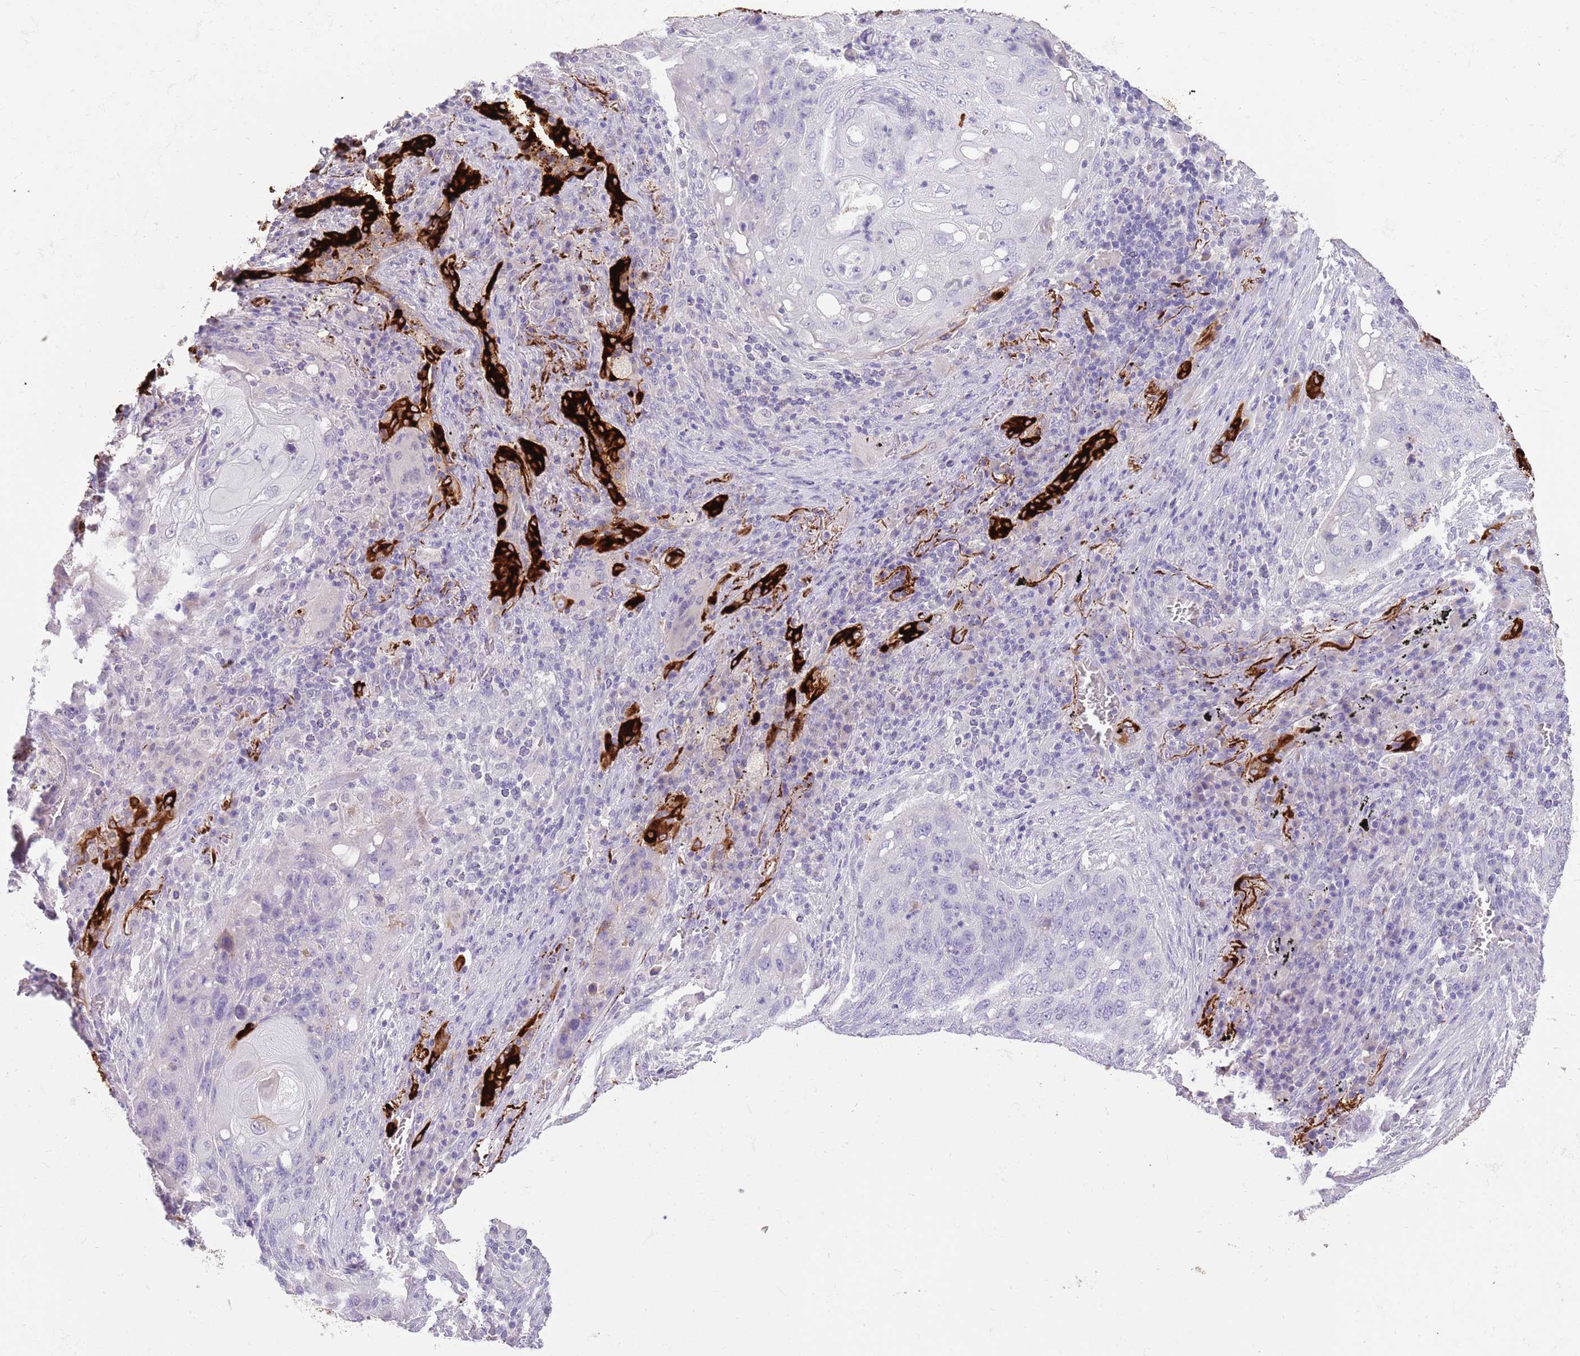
{"staining": {"intensity": "strong", "quantity": "<25%", "location": "cytoplasmic/membranous"}, "tissue": "lung cancer", "cell_type": "Tumor cells", "image_type": "cancer", "snomed": [{"axis": "morphology", "description": "Squamous cell carcinoma, NOS"}, {"axis": "topography", "description": "Lung"}], "caption": "Lung squamous cell carcinoma tissue exhibits strong cytoplasmic/membranous expression in approximately <25% of tumor cells, visualized by immunohistochemistry.", "gene": "SFTPA1", "patient": {"sex": "female", "age": 63}}